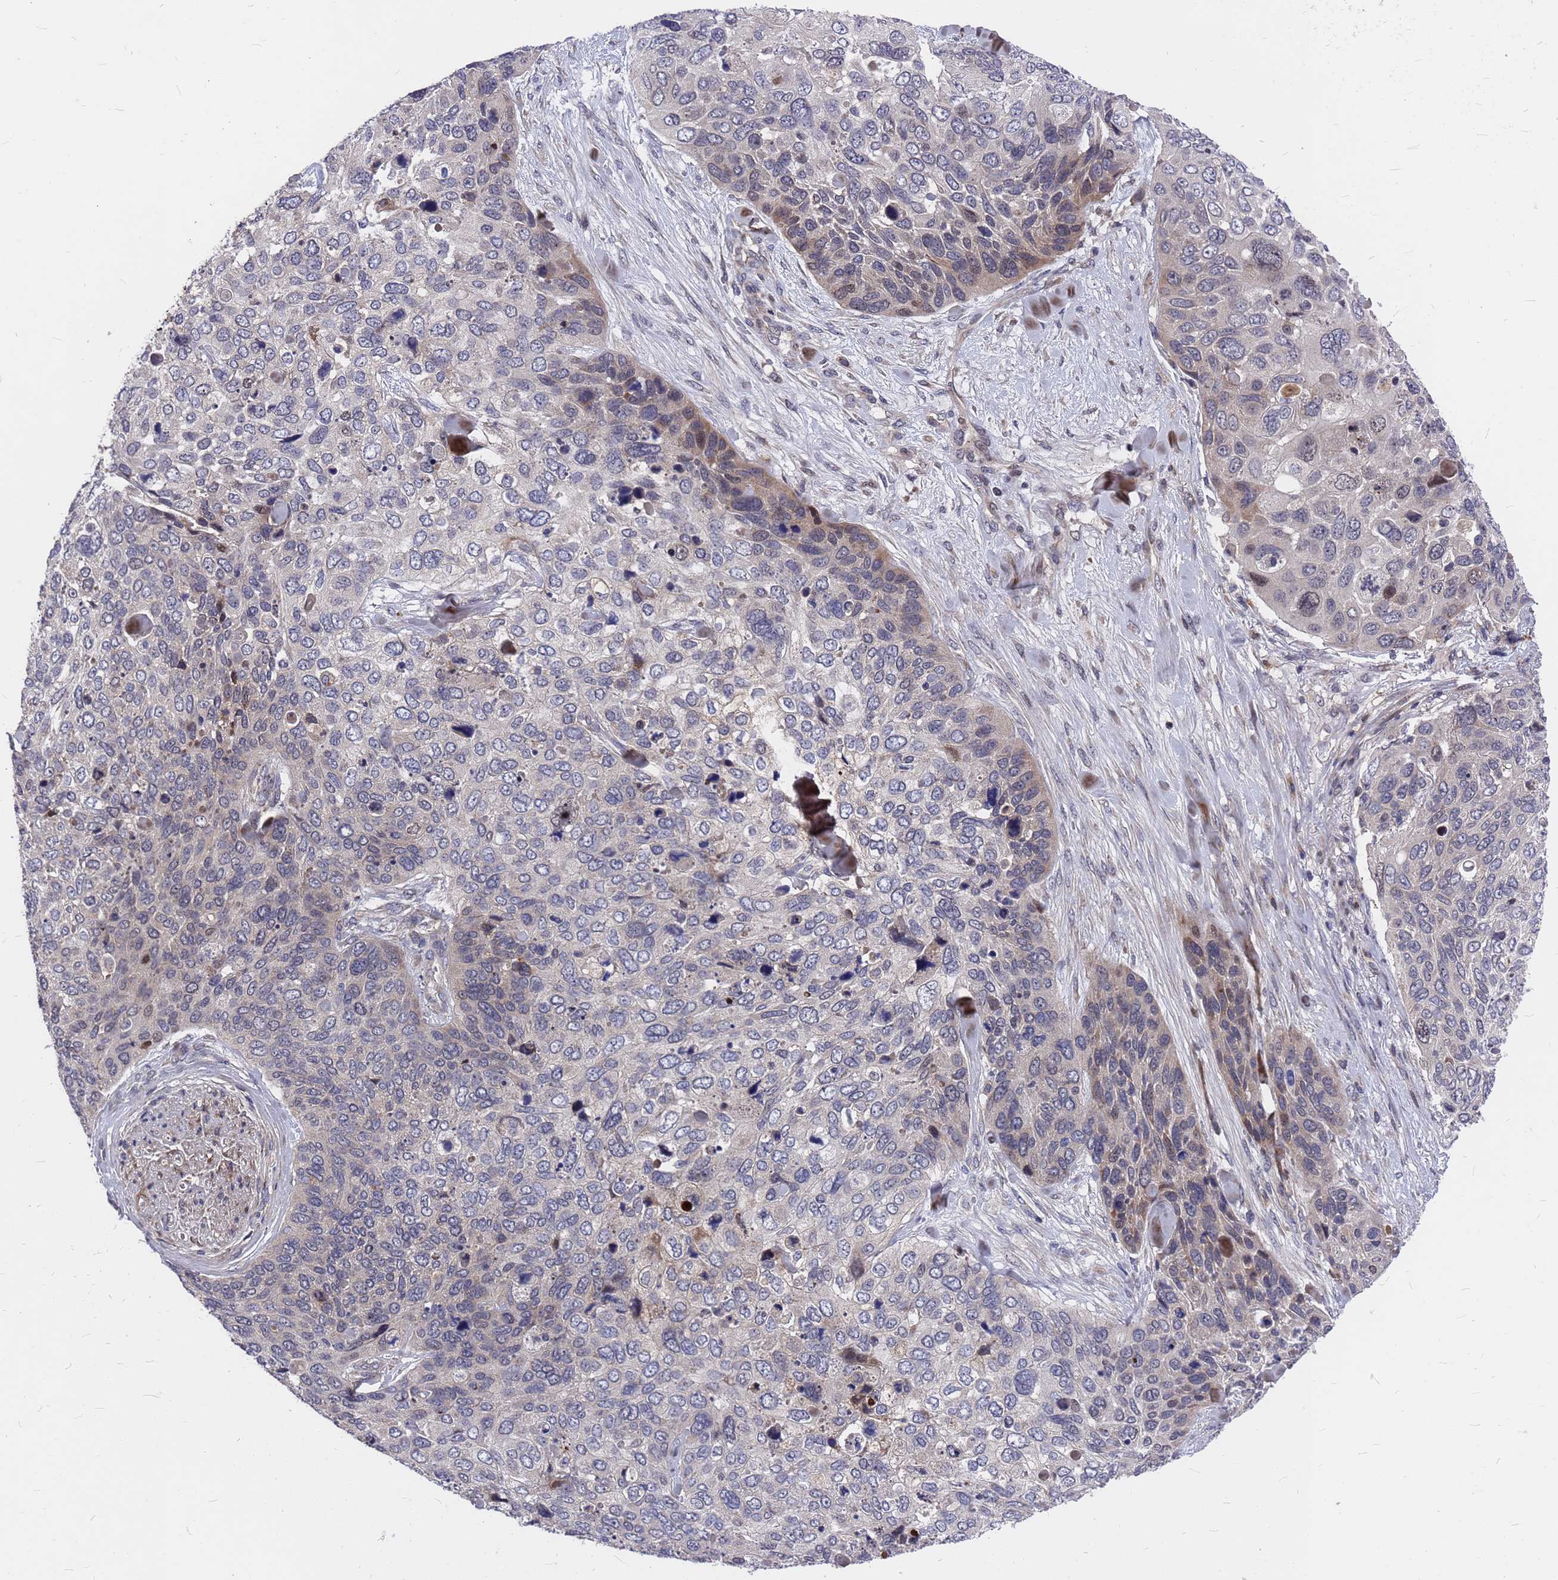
{"staining": {"intensity": "weak", "quantity": "<25%", "location": "cytoplasmic/membranous"}, "tissue": "skin cancer", "cell_type": "Tumor cells", "image_type": "cancer", "snomed": [{"axis": "morphology", "description": "Basal cell carcinoma"}, {"axis": "topography", "description": "Skin"}], "caption": "Tumor cells are negative for protein expression in human skin basal cell carcinoma.", "gene": "ZNF717", "patient": {"sex": "female", "age": 74}}